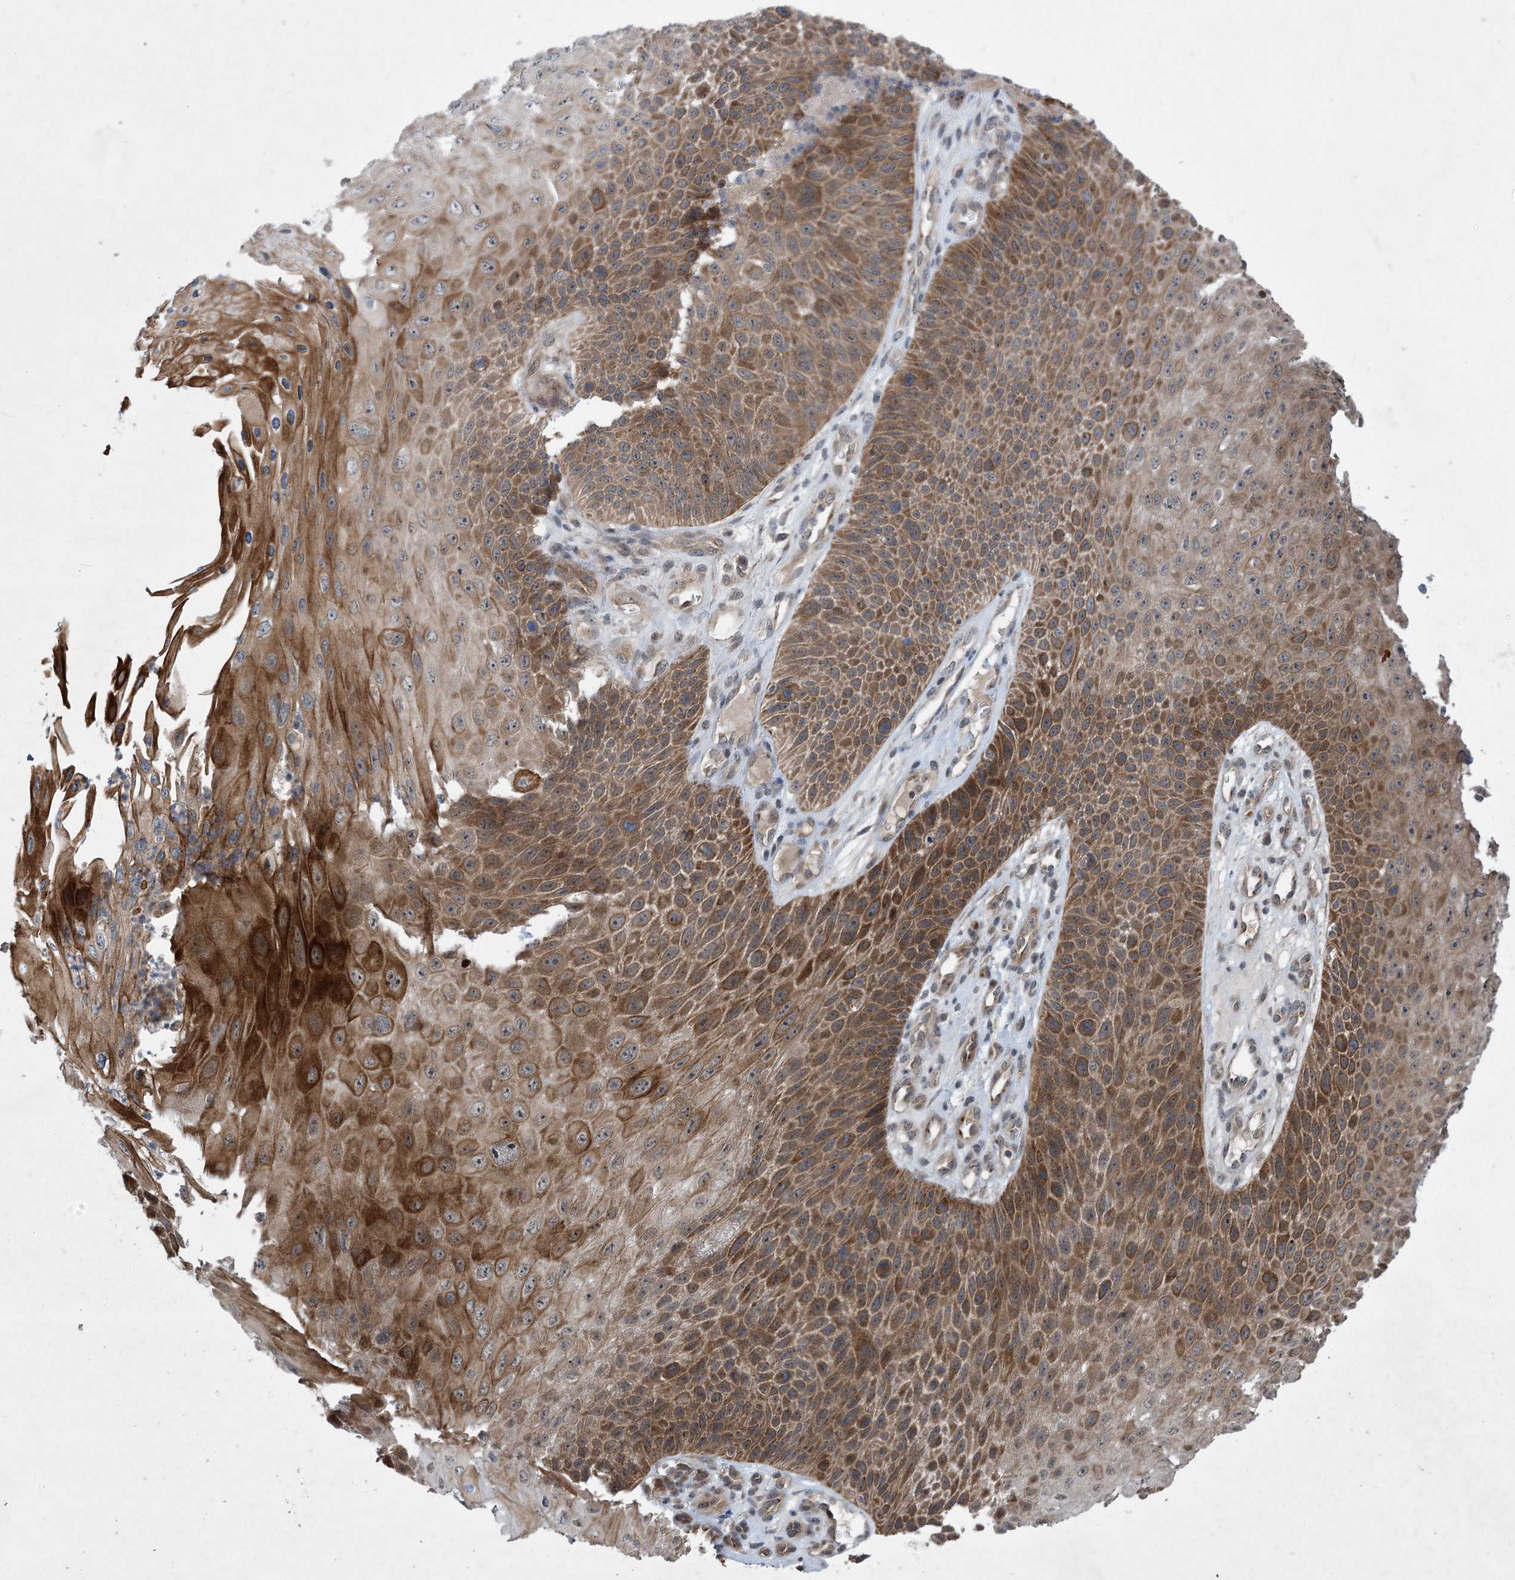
{"staining": {"intensity": "strong", "quantity": "25%-75%", "location": "cytoplasmic/membranous"}, "tissue": "skin cancer", "cell_type": "Tumor cells", "image_type": "cancer", "snomed": [{"axis": "morphology", "description": "Squamous cell carcinoma, NOS"}, {"axis": "topography", "description": "Skin"}], "caption": "Immunohistochemistry (IHC) photomicrograph of squamous cell carcinoma (skin) stained for a protein (brown), which exhibits high levels of strong cytoplasmic/membranous expression in about 25%-75% of tumor cells.", "gene": "TINAG", "patient": {"sex": "female", "age": 88}}